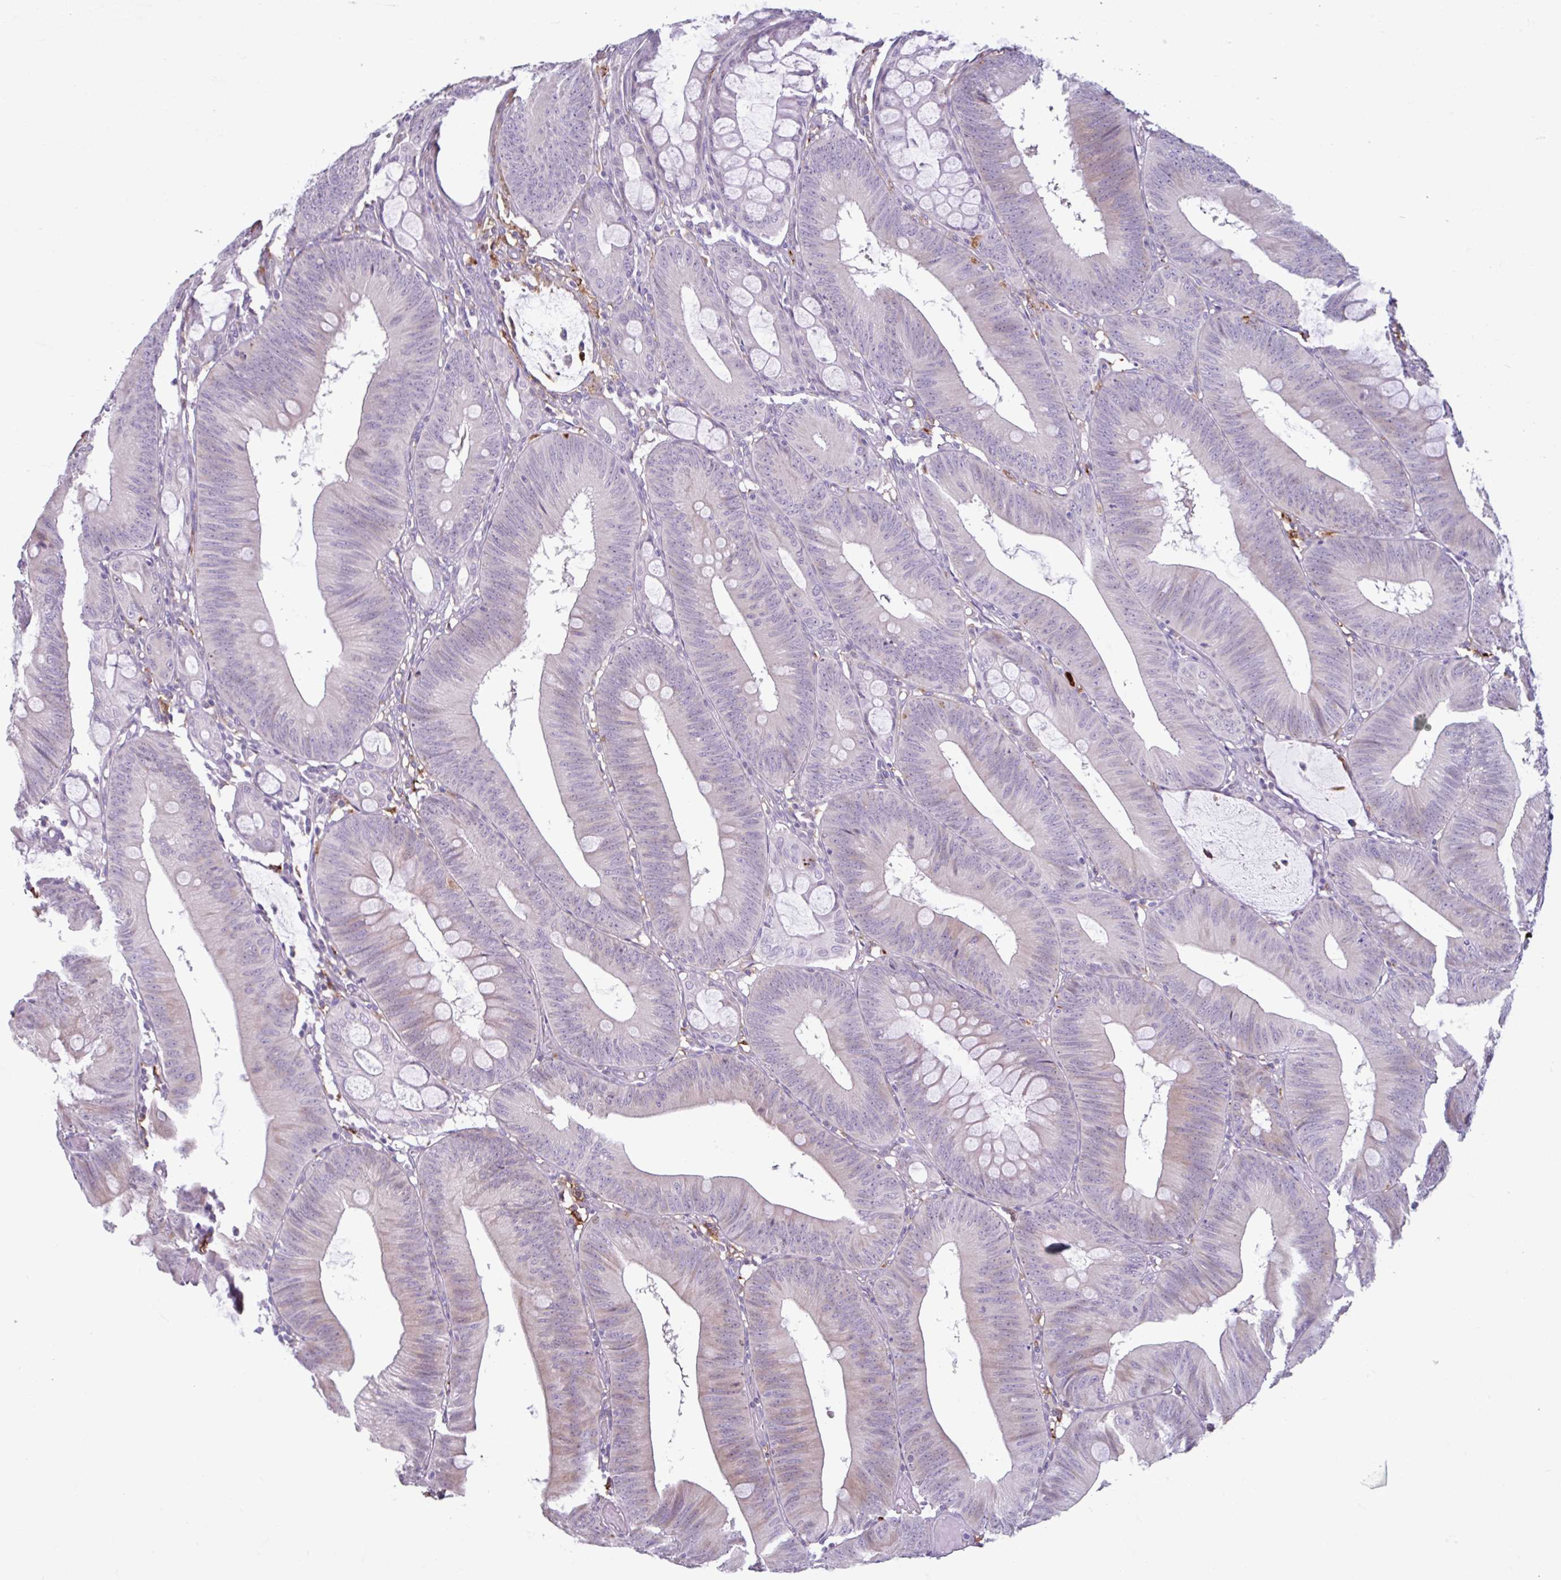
{"staining": {"intensity": "weak", "quantity": "<25%", "location": "cytoplasmic/membranous"}, "tissue": "colorectal cancer", "cell_type": "Tumor cells", "image_type": "cancer", "snomed": [{"axis": "morphology", "description": "Adenocarcinoma, NOS"}, {"axis": "topography", "description": "Colon"}], "caption": "Tumor cells show no significant protein staining in colorectal cancer.", "gene": "CEP120", "patient": {"sex": "male", "age": 84}}